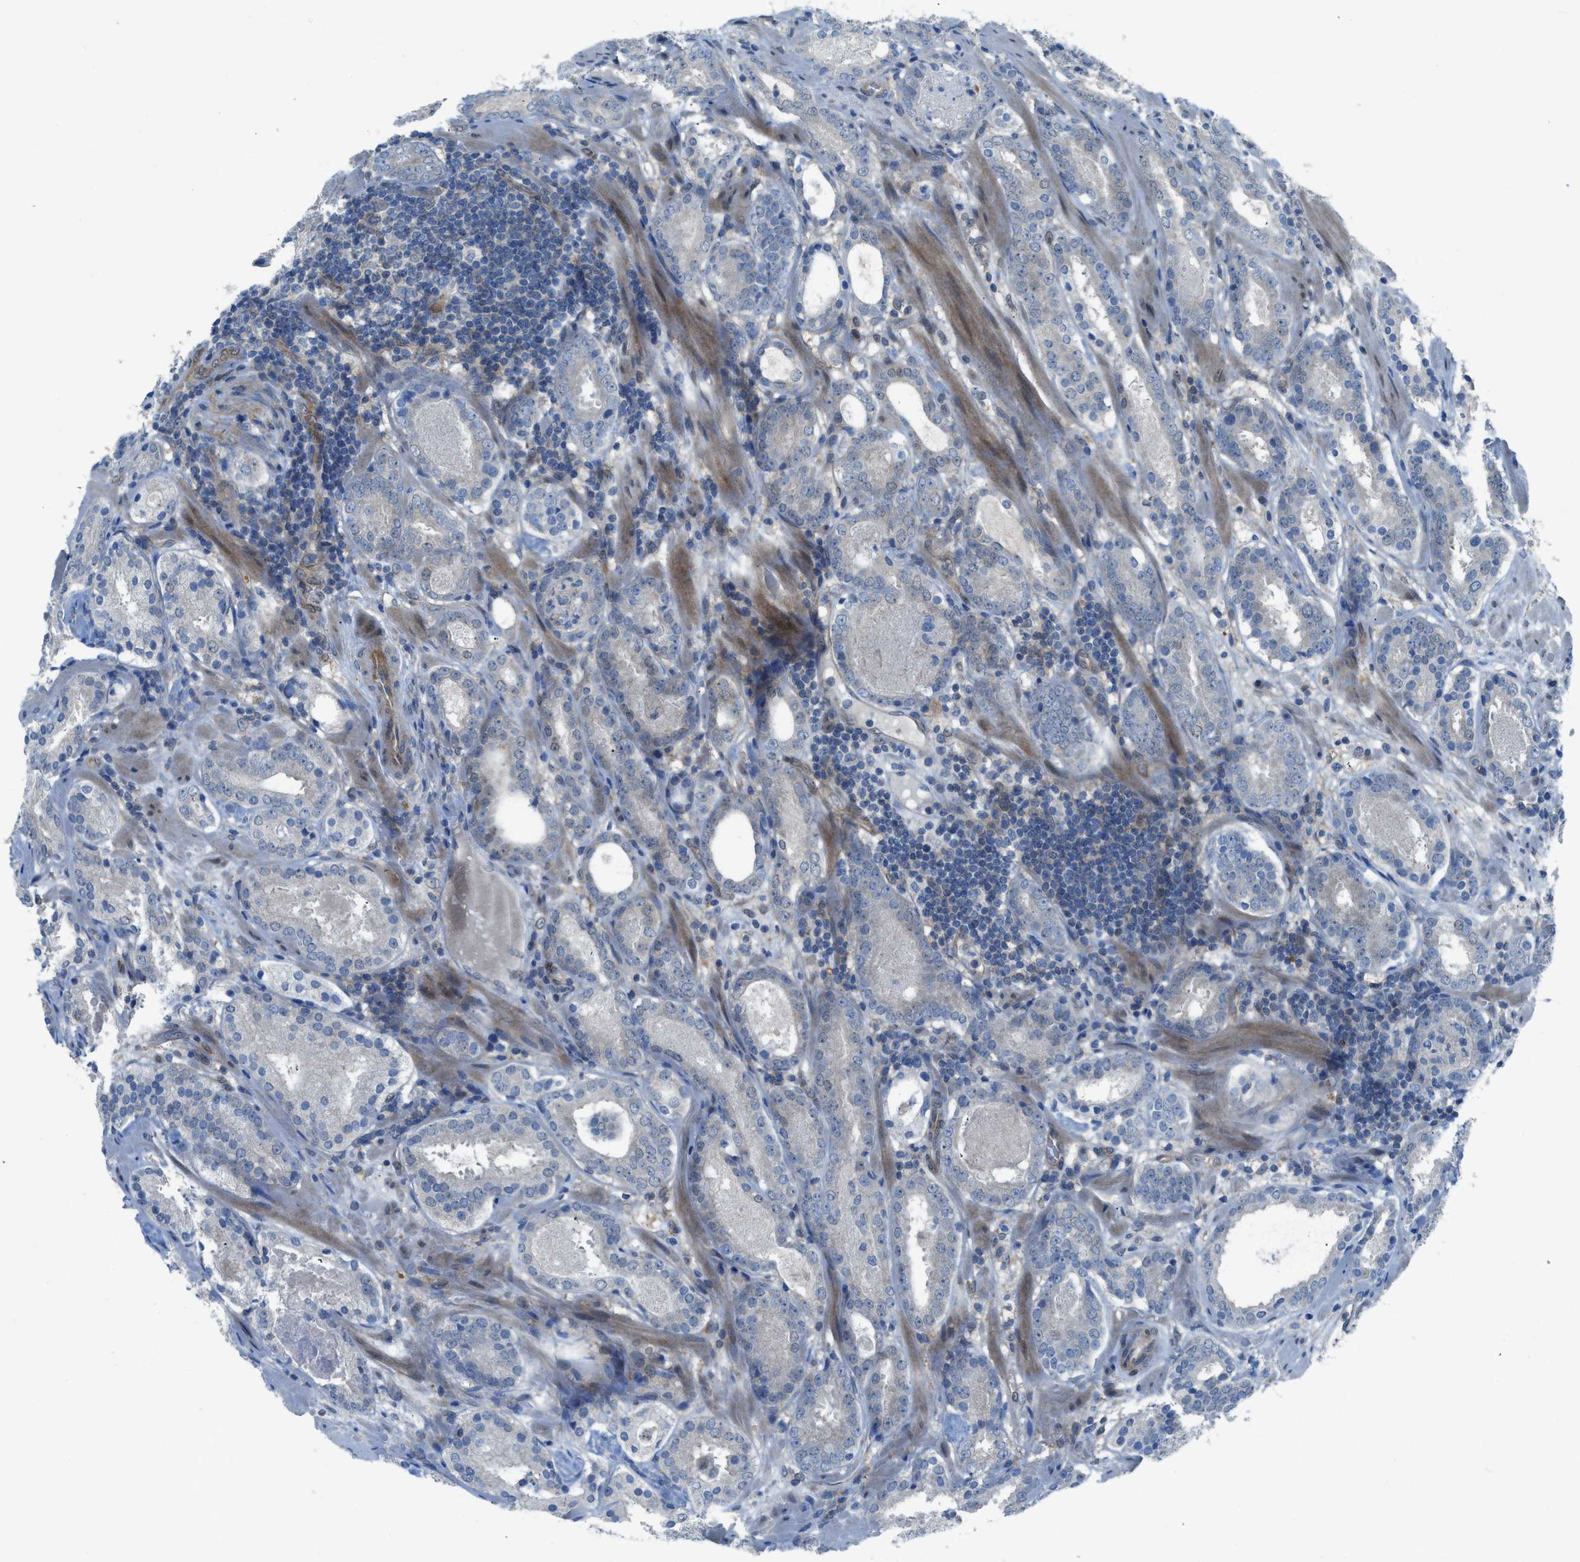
{"staining": {"intensity": "negative", "quantity": "none", "location": "none"}, "tissue": "prostate cancer", "cell_type": "Tumor cells", "image_type": "cancer", "snomed": [{"axis": "morphology", "description": "Adenocarcinoma, Low grade"}, {"axis": "topography", "description": "Prostate"}], "caption": "Prostate cancer (adenocarcinoma (low-grade)) was stained to show a protein in brown. There is no significant expression in tumor cells.", "gene": "PRKN", "patient": {"sex": "male", "age": 69}}